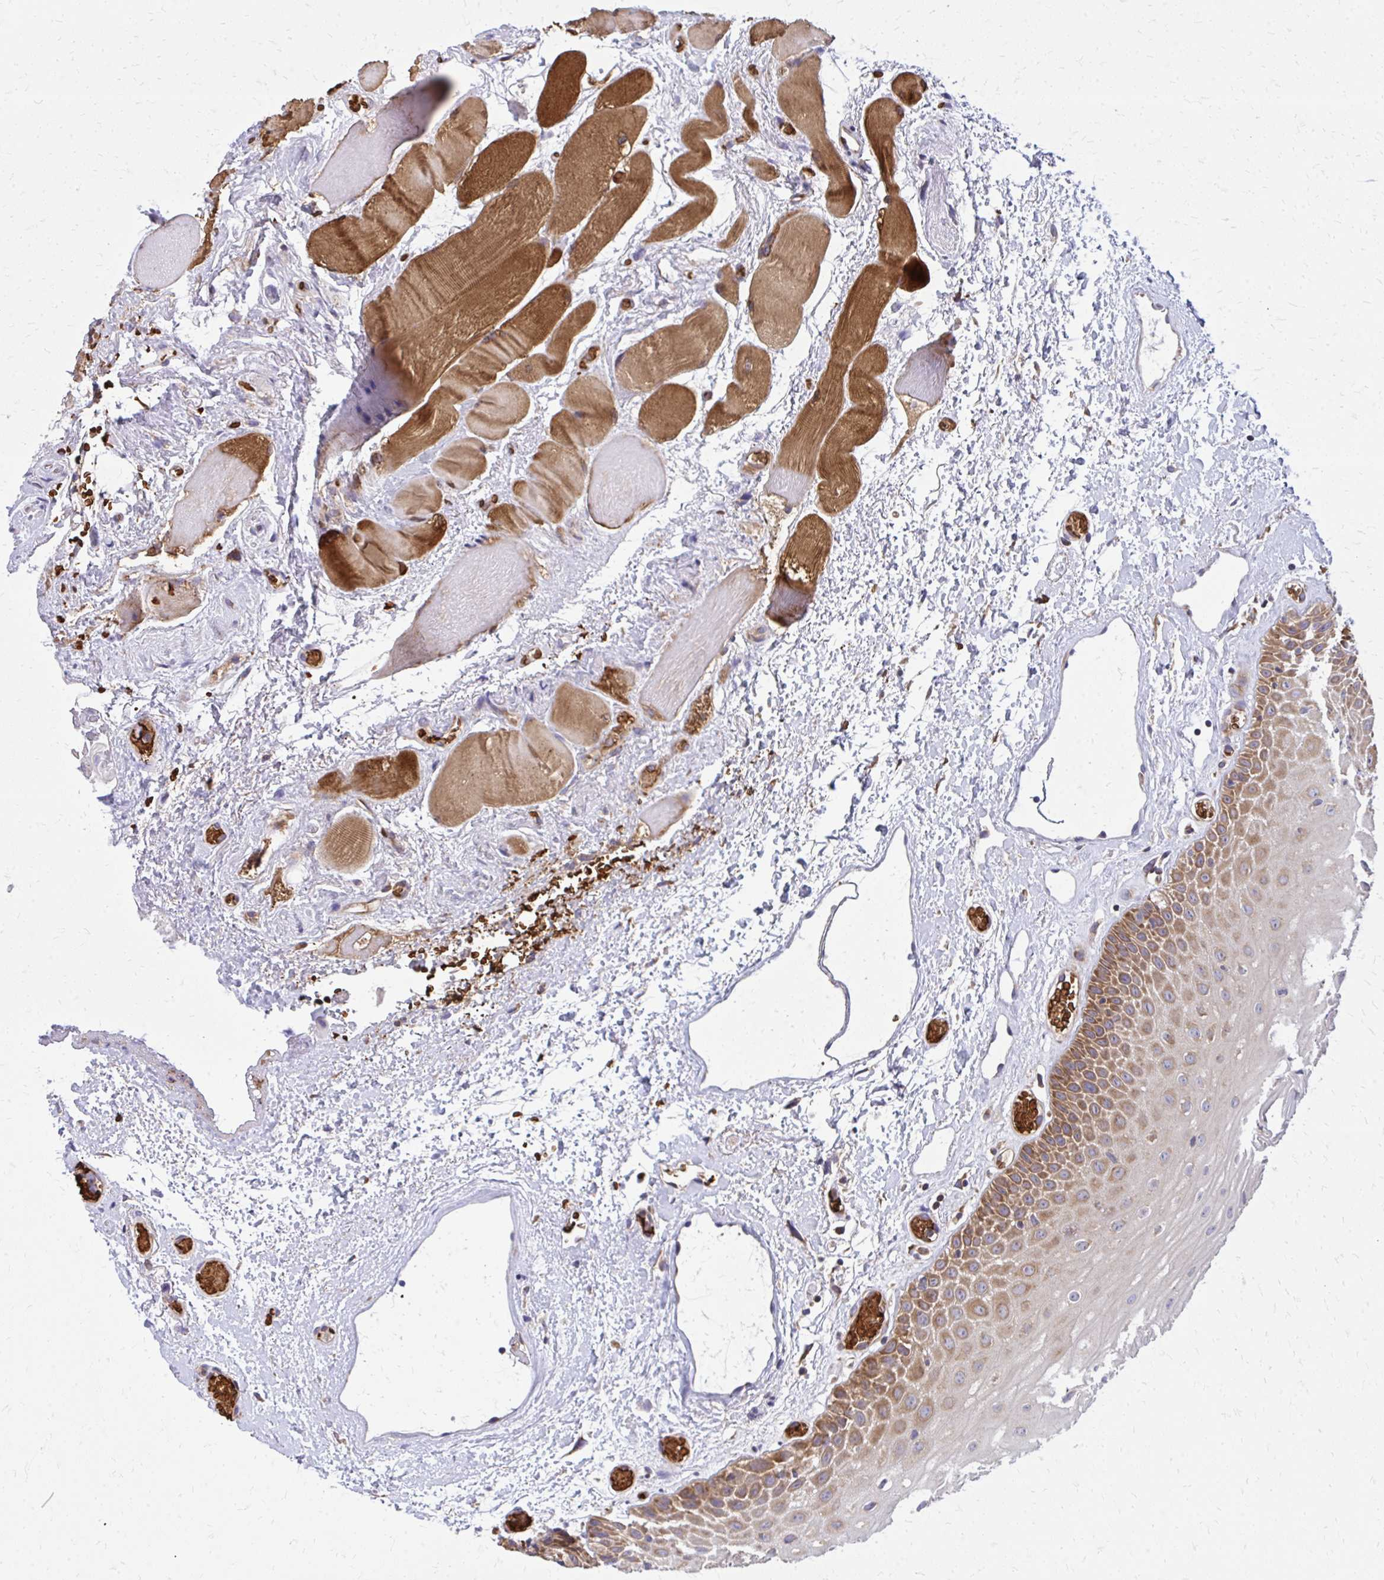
{"staining": {"intensity": "moderate", "quantity": "25%-75%", "location": "cytoplasmic/membranous"}, "tissue": "oral mucosa", "cell_type": "Squamous epithelial cells", "image_type": "normal", "snomed": [{"axis": "morphology", "description": "Normal tissue, NOS"}, {"axis": "topography", "description": "Oral tissue"}], "caption": "Immunohistochemical staining of benign oral mucosa reveals medium levels of moderate cytoplasmic/membranous positivity in about 25%-75% of squamous epithelial cells. (Brightfield microscopy of DAB IHC at high magnification).", "gene": "PDK4", "patient": {"sex": "female", "age": 82}}